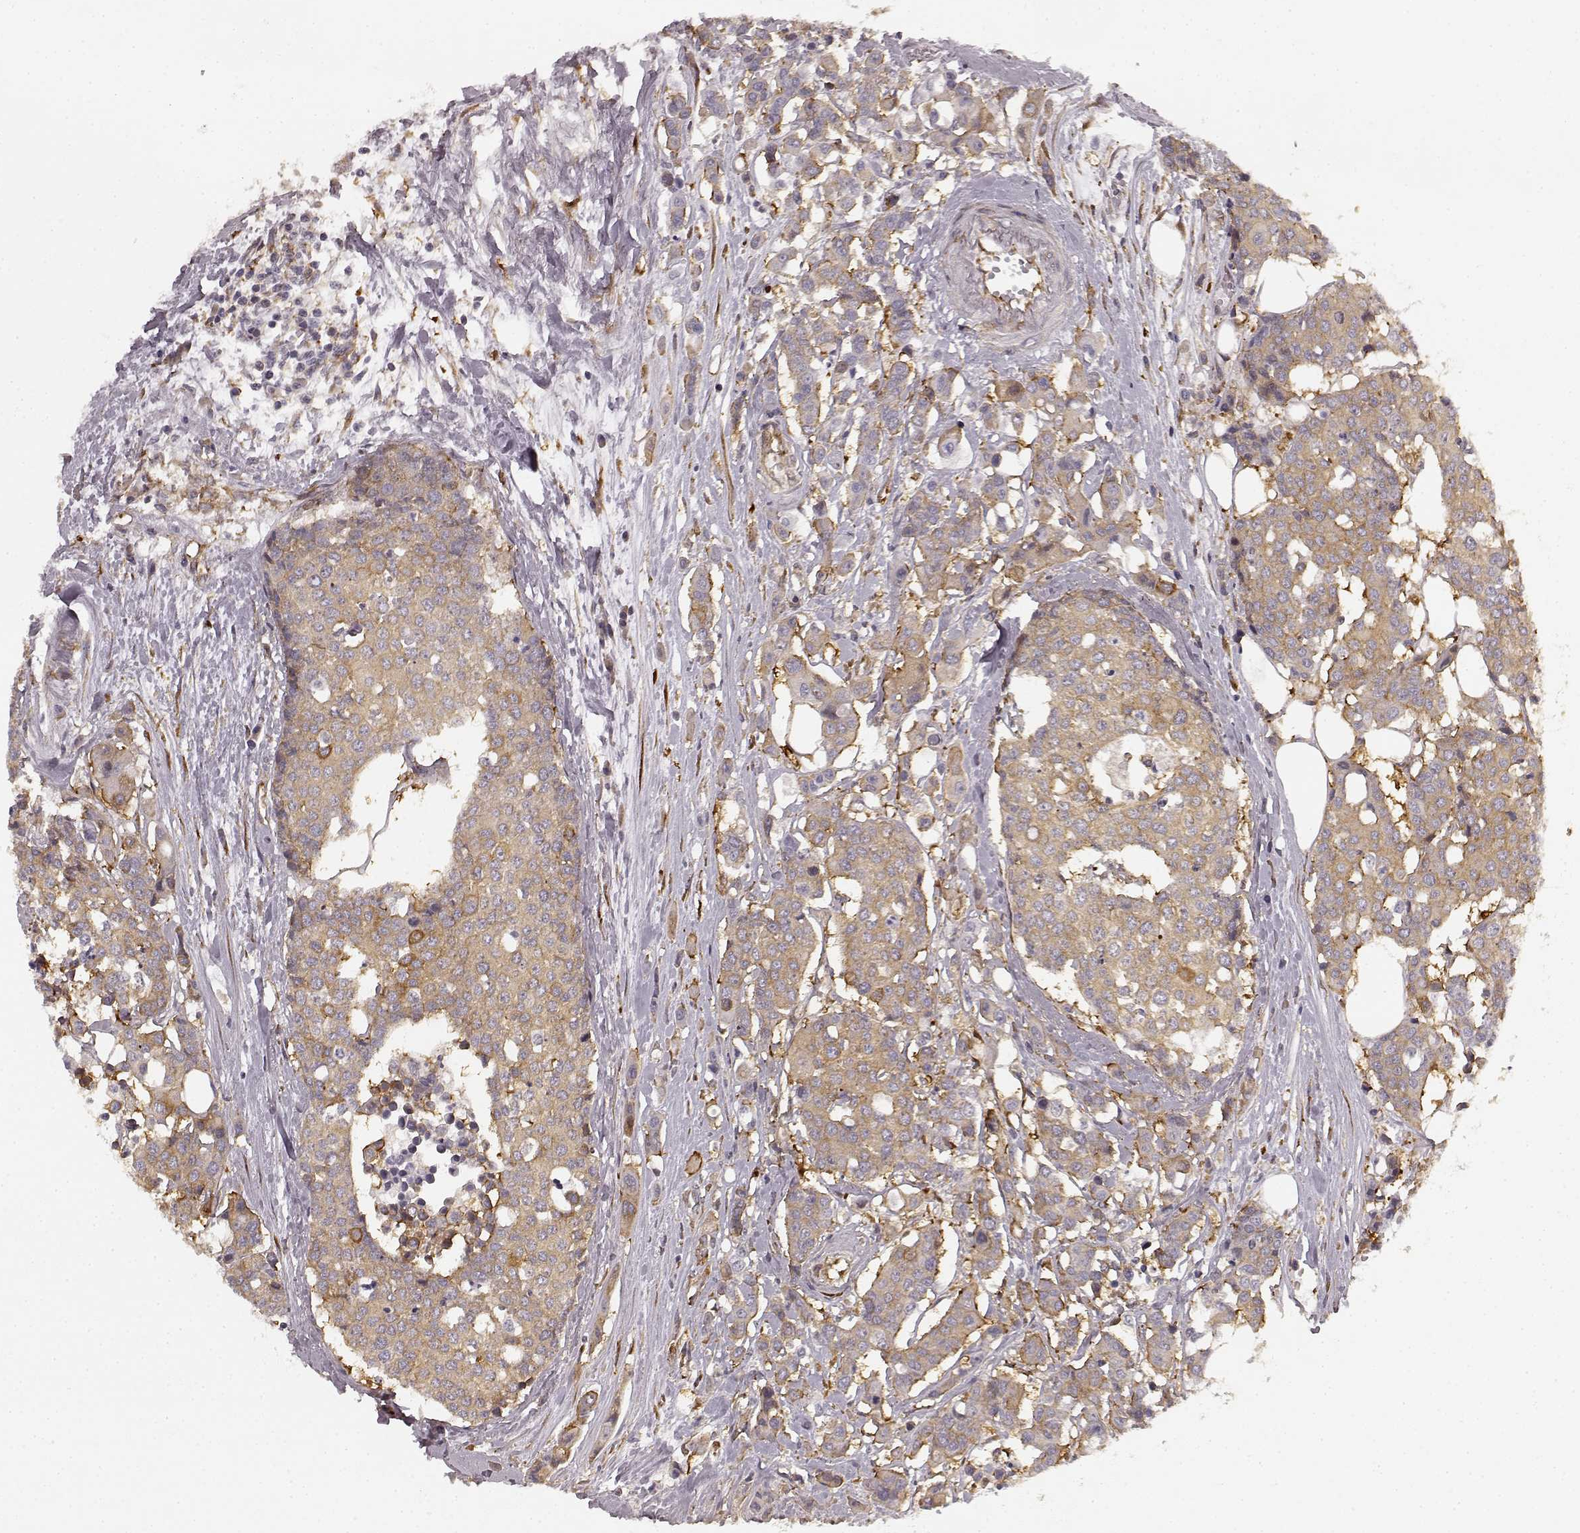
{"staining": {"intensity": "weak", "quantity": ">75%", "location": "cytoplasmic/membranous"}, "tissue": "carcinoid", "cell_type": "Tumor cells", "image_type": "cancer", "snomed": [{"axis": "morphology", "description": "Carcinoid, malignant, NOS"}, {"axis": "topography", "description": "Colon"}], "caption": "Protein positivity by immunohistochemistry displays weak cytoplasmic/membranous staining in about >75% of tumor cells in carcinoid.", "gene": "TMEM14A", "patient": {"sex": "male", "age": 81}}